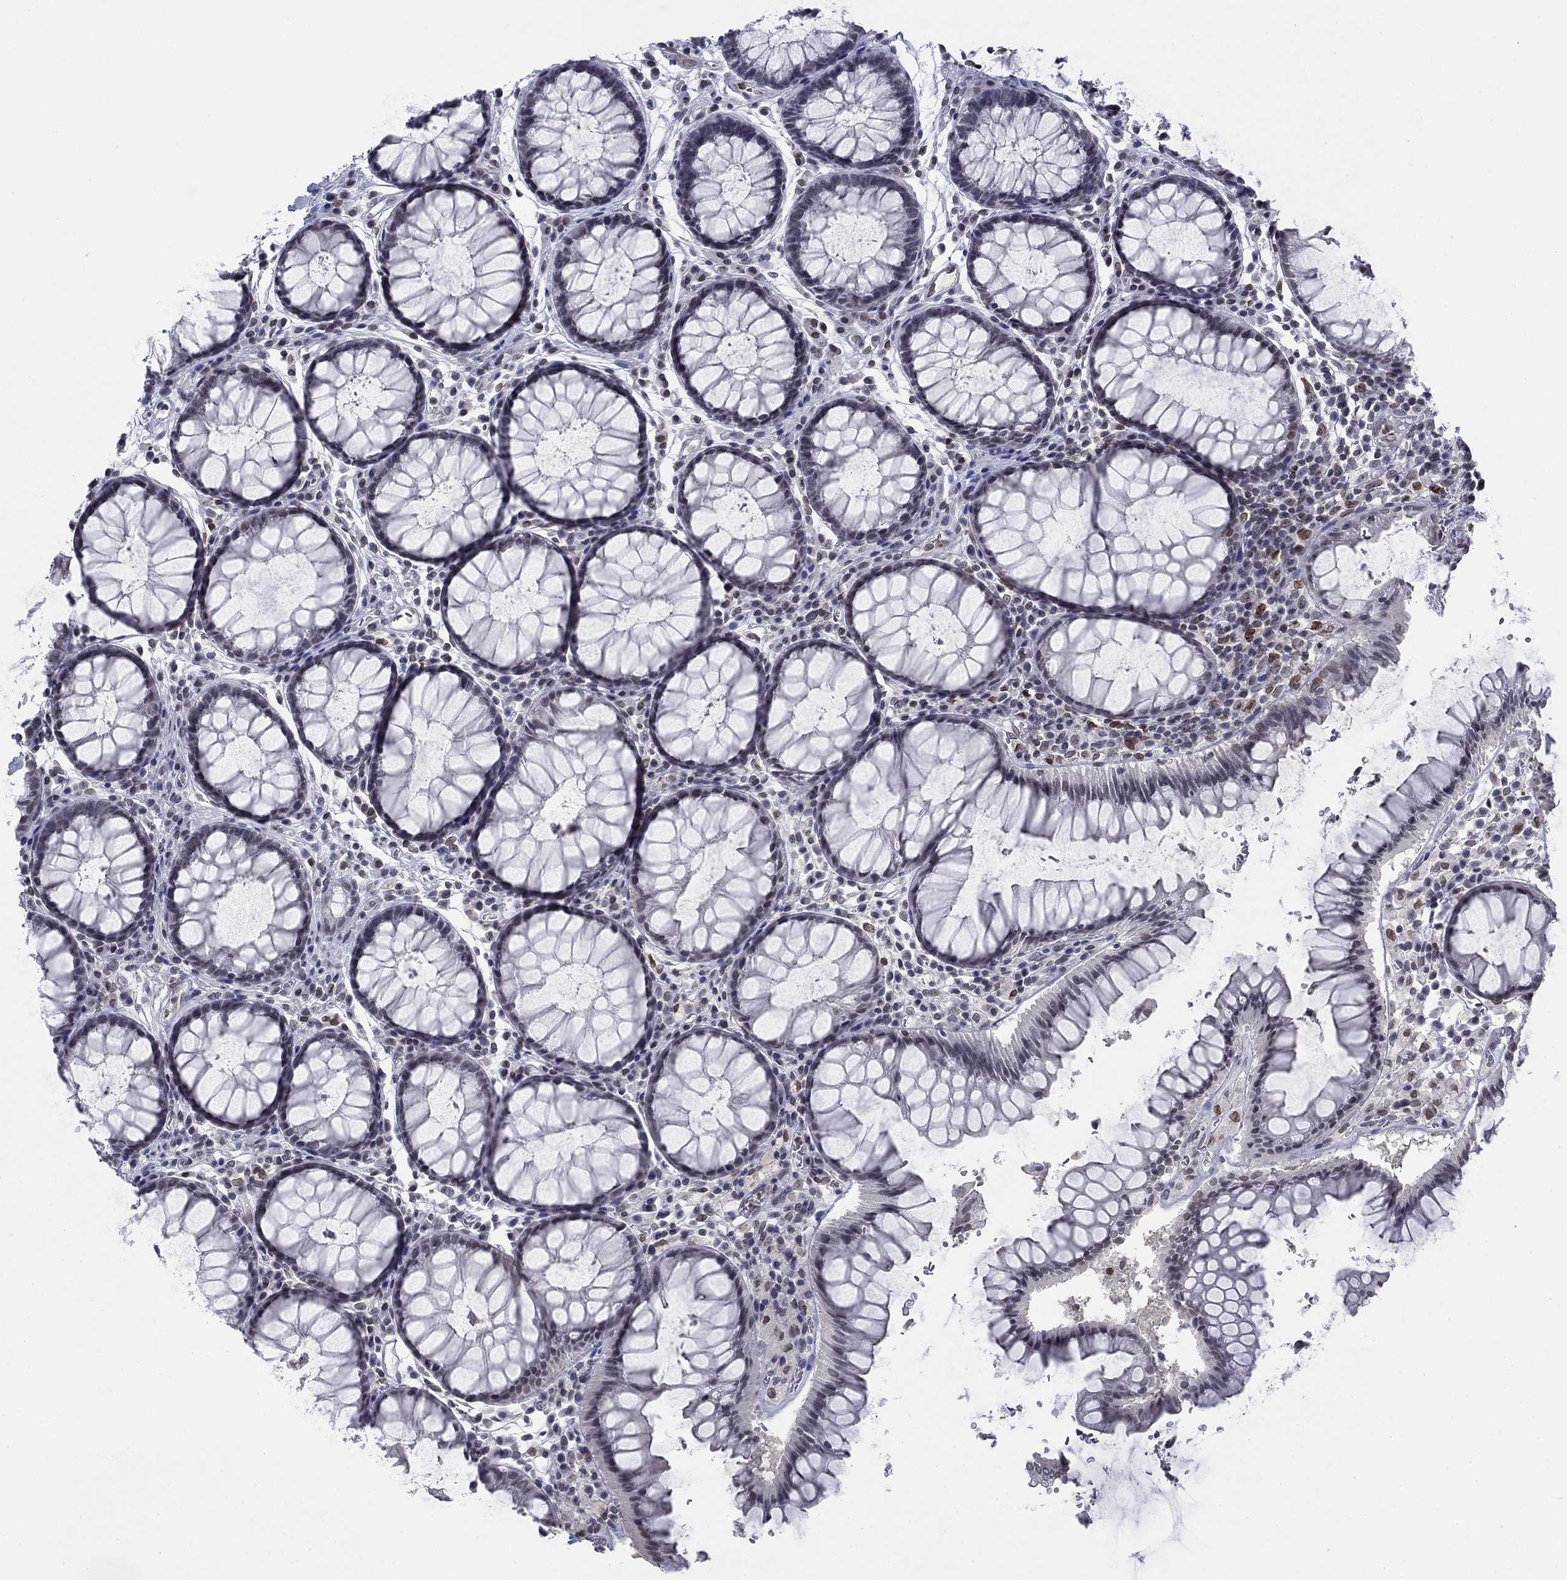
{"staining": {"intensity": "negative", "quantity": "none", "location": "none"}, "tissue": "rectum", "cell_type": "Glandular cells", "image_type": "normal", "snomed": [{"axis": "morphology", "description": "Normal tissue, NOS"}, {"axis": "topography", "description": "Rectum"}], "caption": "This histopathology image is of benign rectum stained with immunohistochemistry (IHC) to label a protein in brown with the nuclei are counter-stained blue. There is no staining in glandular cells. (Brightfield microscopy of DAB IHC at high magnification).", "gene": "TOR1AIP1", "patient": {"sex": "female", "age": 68}}